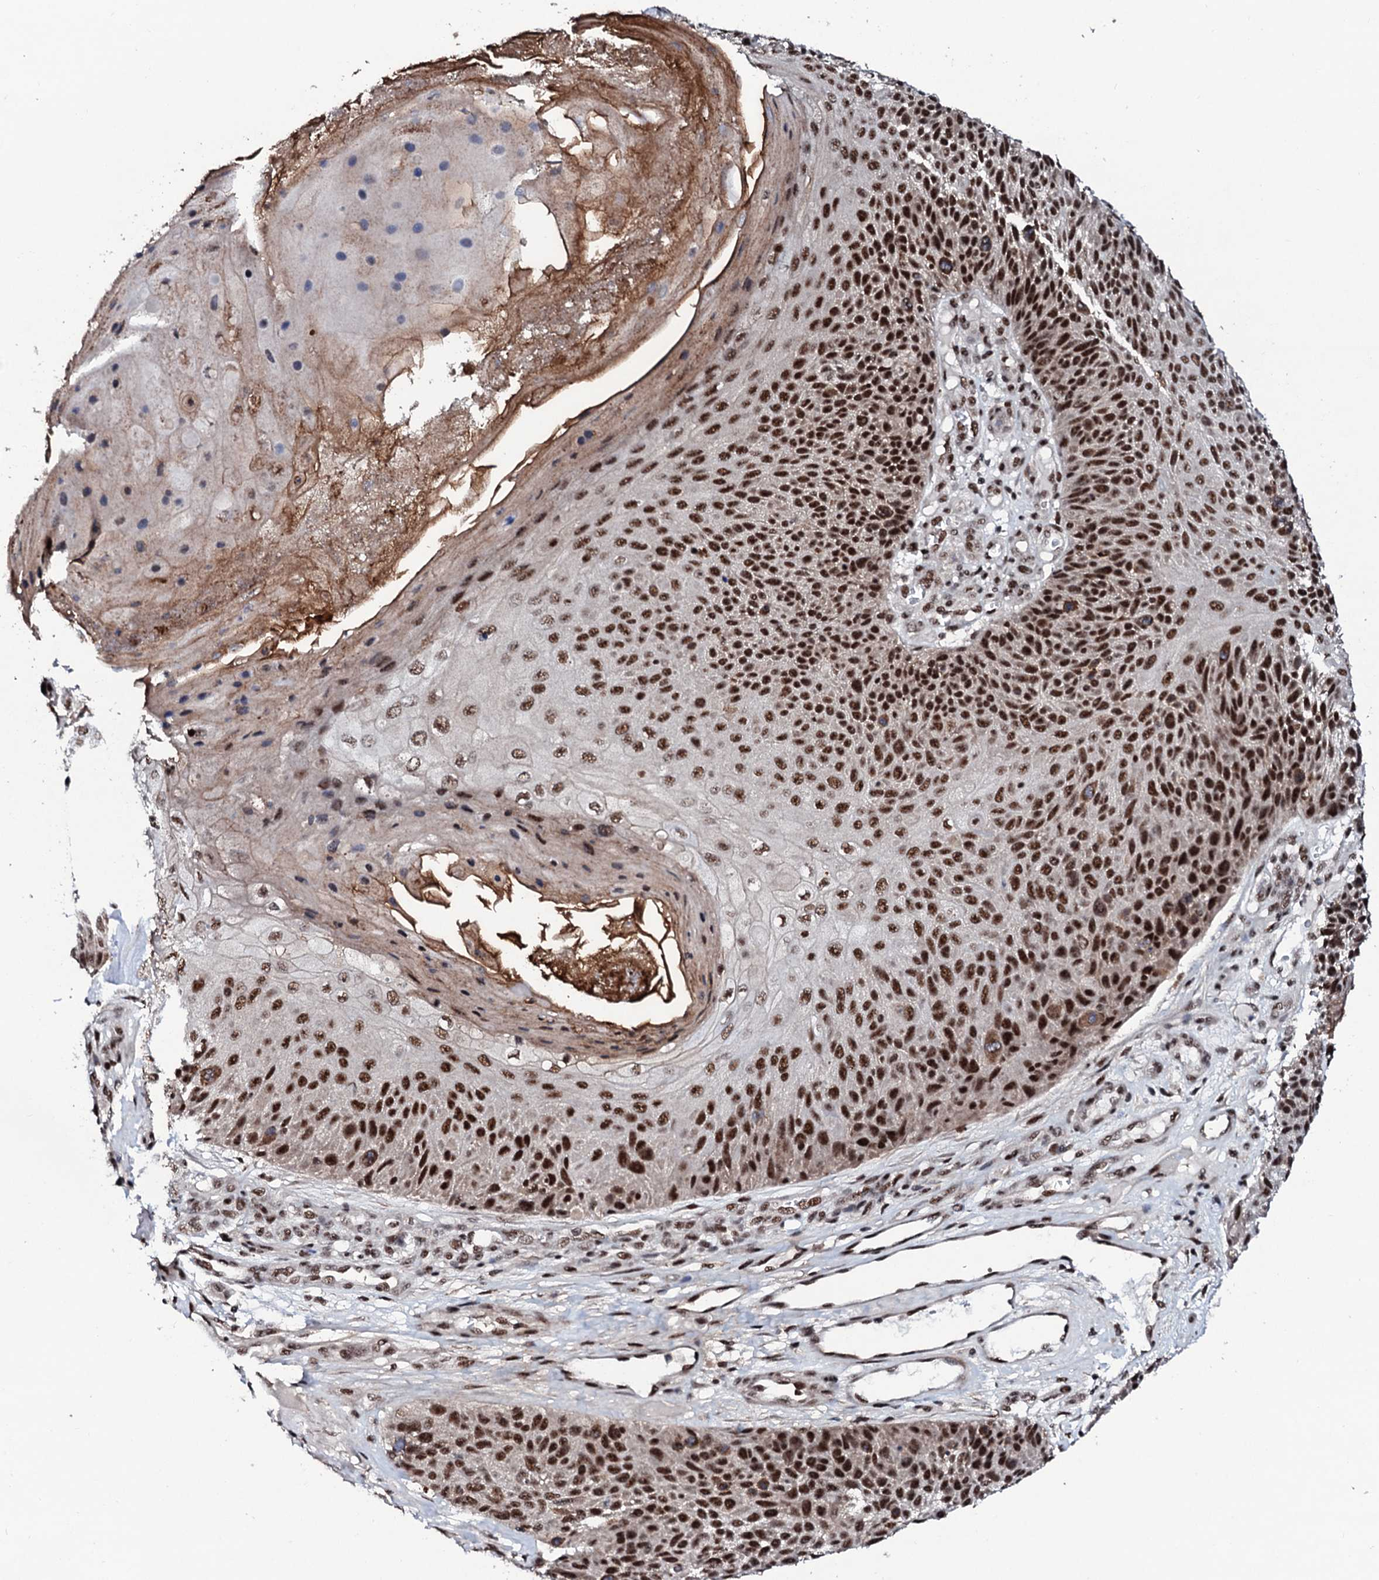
{"staining": {"intensity": "strong", "quantity": ">75%", "location": "nuclear"}, "tissue": "skin cancer", "cell_type": "Tumor cells", "image_type": "cancer", "snomed": [{"axis": "morphology", "description": "Squamous cell carcinoma, NOS"}, {"axis": "topography", "description": "Skin"}], "caption": "Protein expression analysis of skin squamous cell carcinoma displays strong nuclear staining in about >75% of tumor cells. (DAB = brown stain, brightfield microscopy at high magnification).", "gene": "PRPF18", "patient": {"sex": "female", "age": 88}}